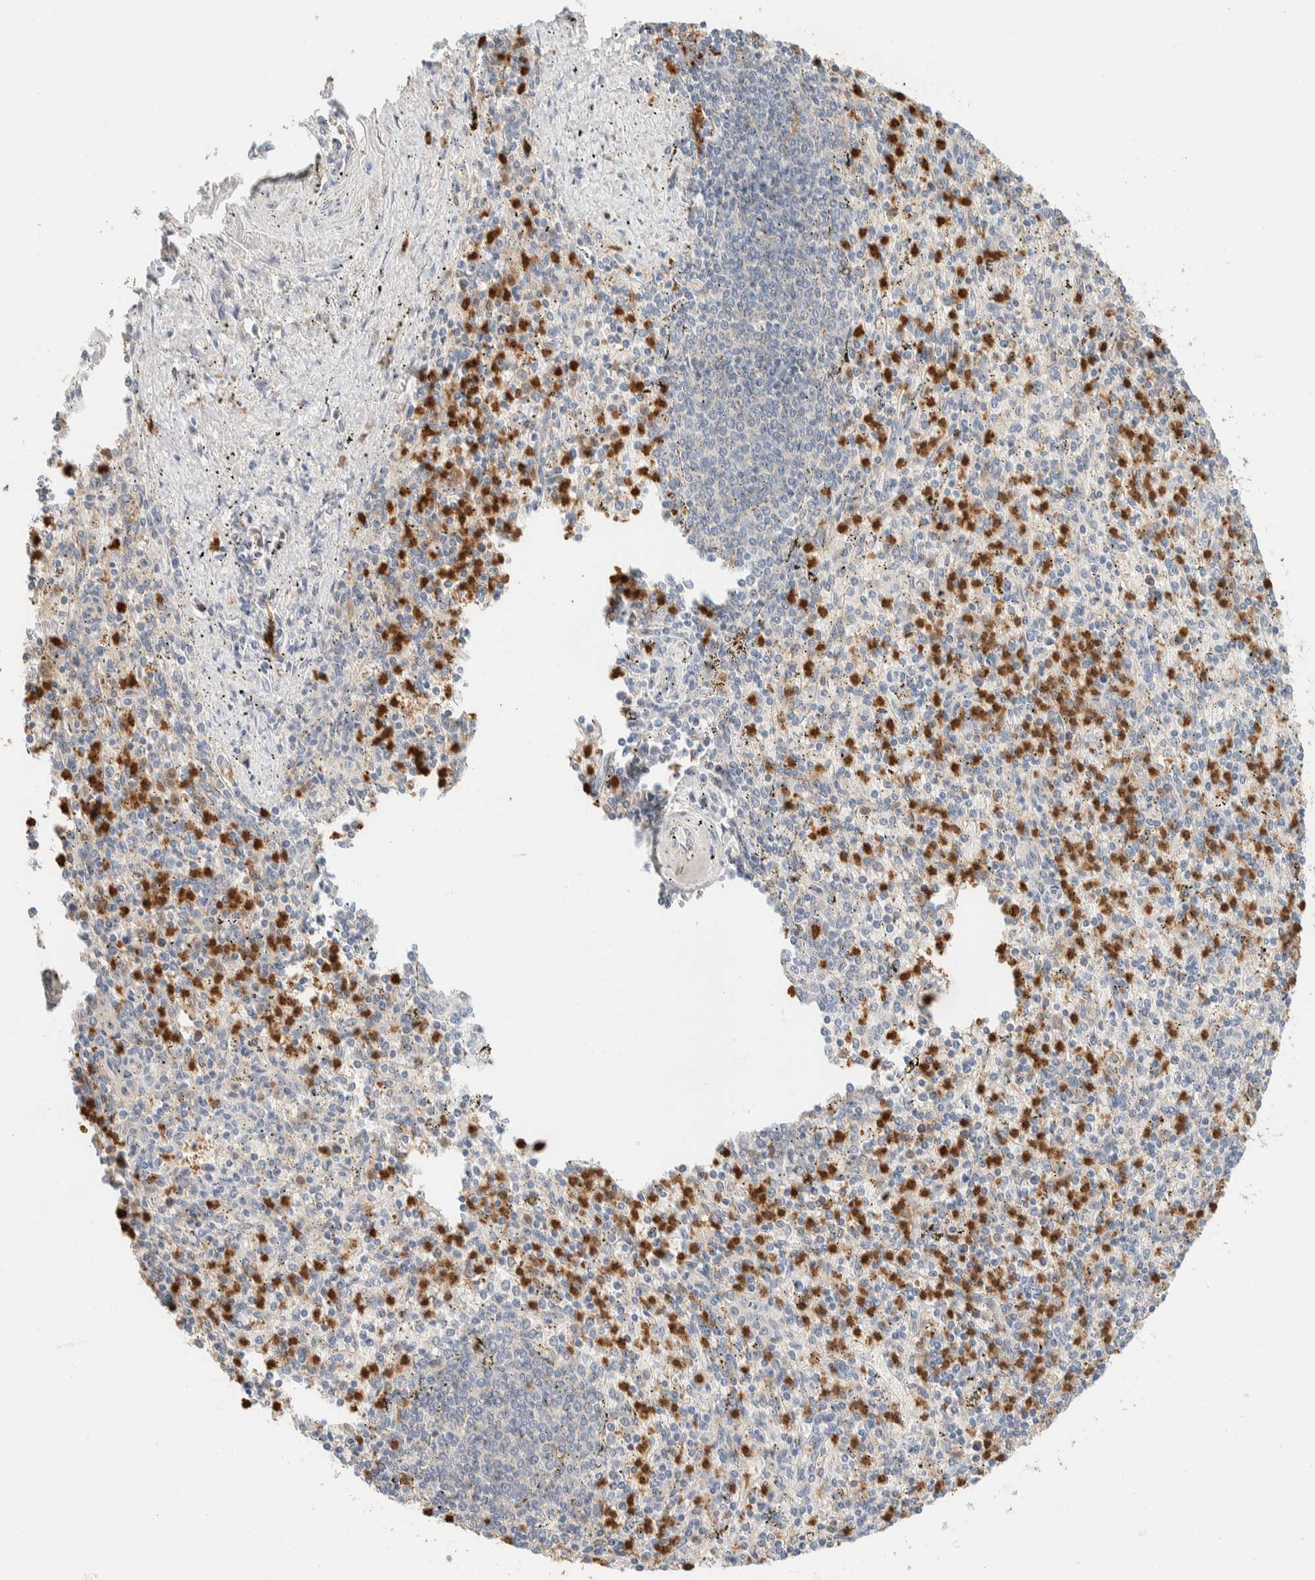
{"staining": {"intensity": "strong", "quantity": "25%-75%", "location": "cytoplasmic/membranous,nuclear"}, "tissue": "spleen", "cell_type": "Cells in red pulp", "image_type": "normal", "snomed": [{"axis": "morphology", "description": "Normal tissue, NOS"}, {"axis": "topography", "description": "Spleen"}], "caption": "The immunohistochemical stain labels strong cytoplasmic/membranous,nuclear positivity in cells in red pulp of benign spleen. The protein of interest is shown in brown color, while the nuclei are stained blue.", "gene": "SETD4", "patient": {"sex": "male", "age": 72}}